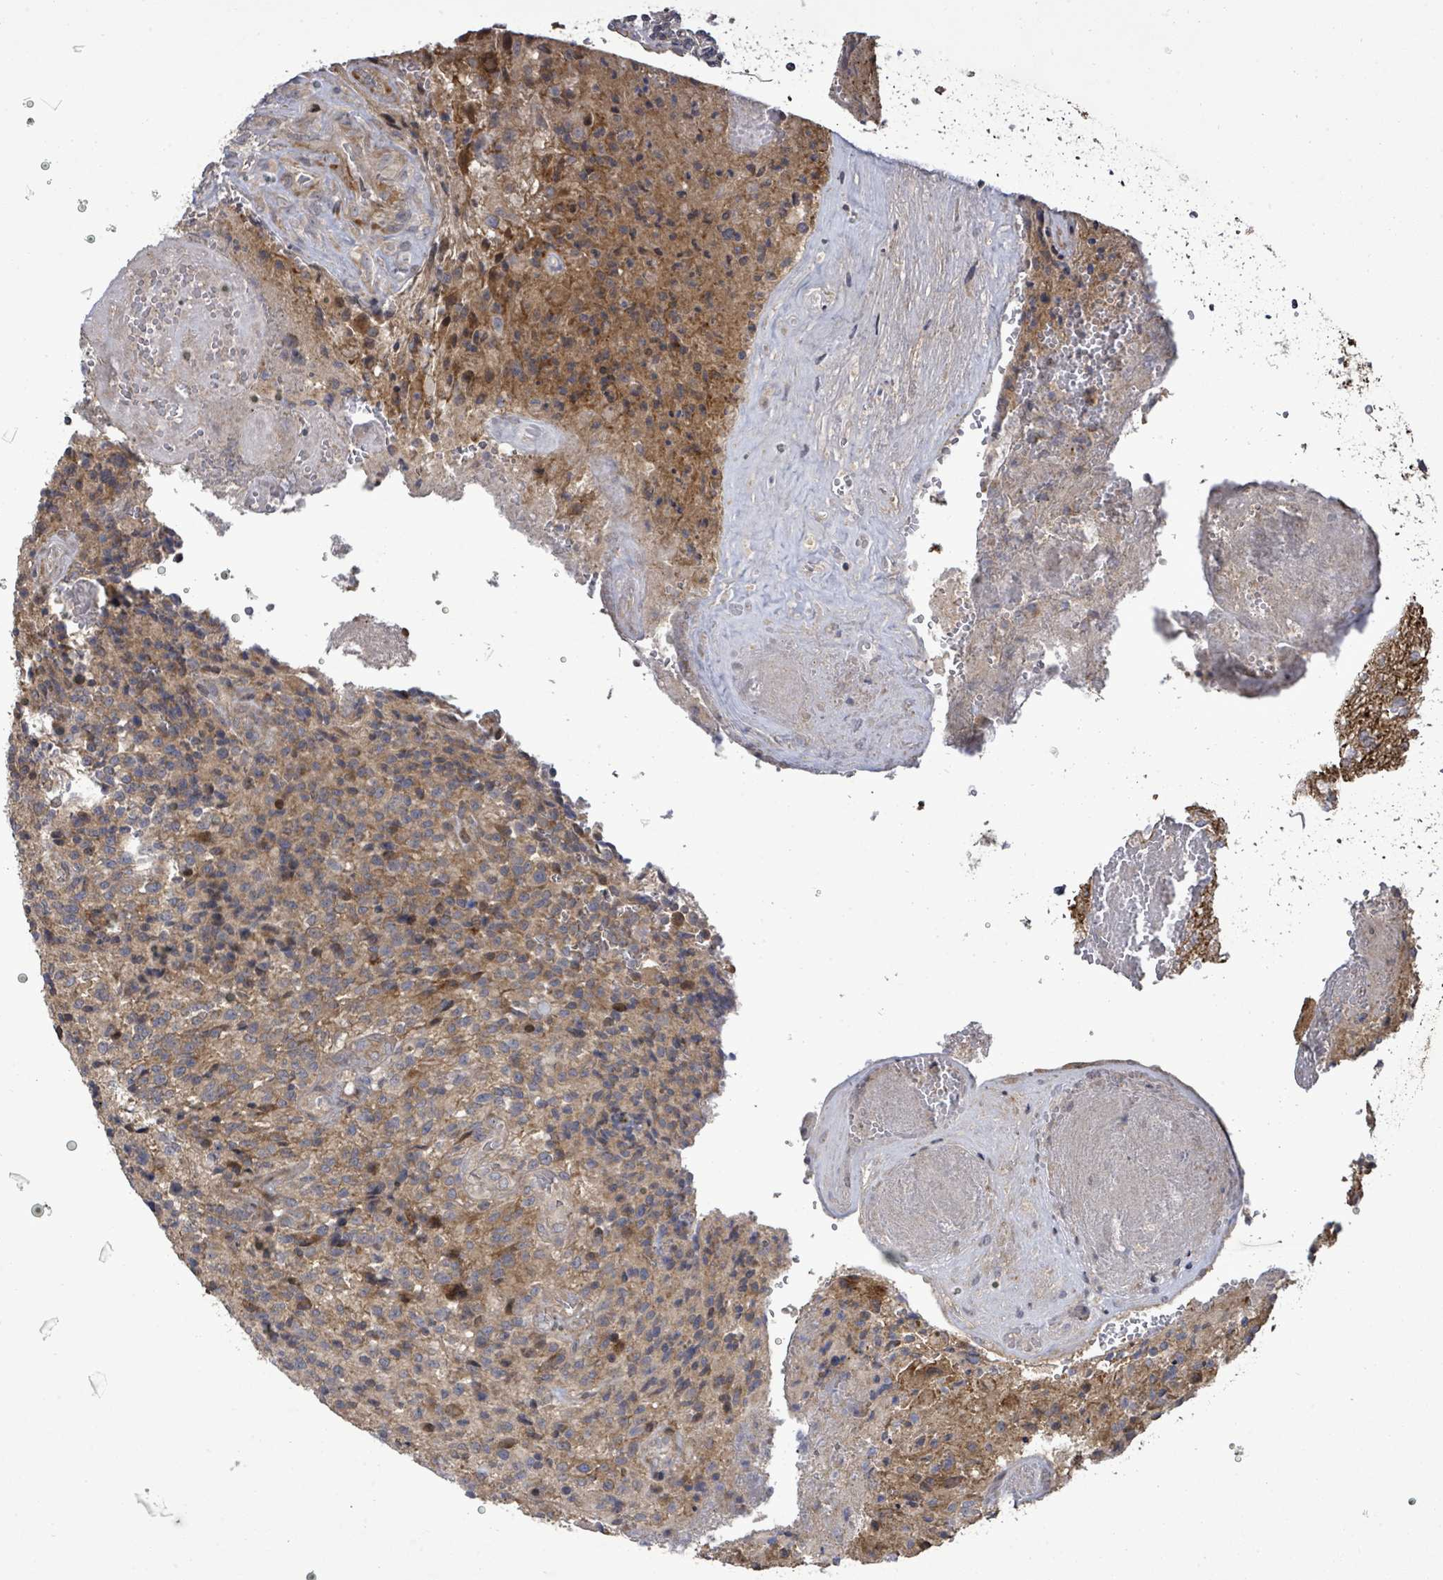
{"staining": {"intensity": "moderate", "quantity": "<25%", "location": "cytoplasmic/membranous,nuclear"}, "tissue": "glioma", "cell_type": "Tumor cells", "image_type": "cancer", "snomed": [{"axis": "morphology", "description": "Normal tissue, NOS"}, {"axis": "morphology", "description": "Glioma, malignant, High grade"}, {"axis": "topography", "description": "Cerebral cortex"}], "caption": "Immunohistochemical staining of malignant glioma (high-grade) shows low levels of moderate cytoplasmic/membranous and nuclear protein positivity in approximately <25% of tumor cells. The staining is performed using DAB (3,3'-diaminobenzidine) brown chromogen to label protein expression. The nuclei are counter-stained blue using hematoxylin.", "gene": "KRTAP27-1", "patient": {"sex": "male", "age": 56}}